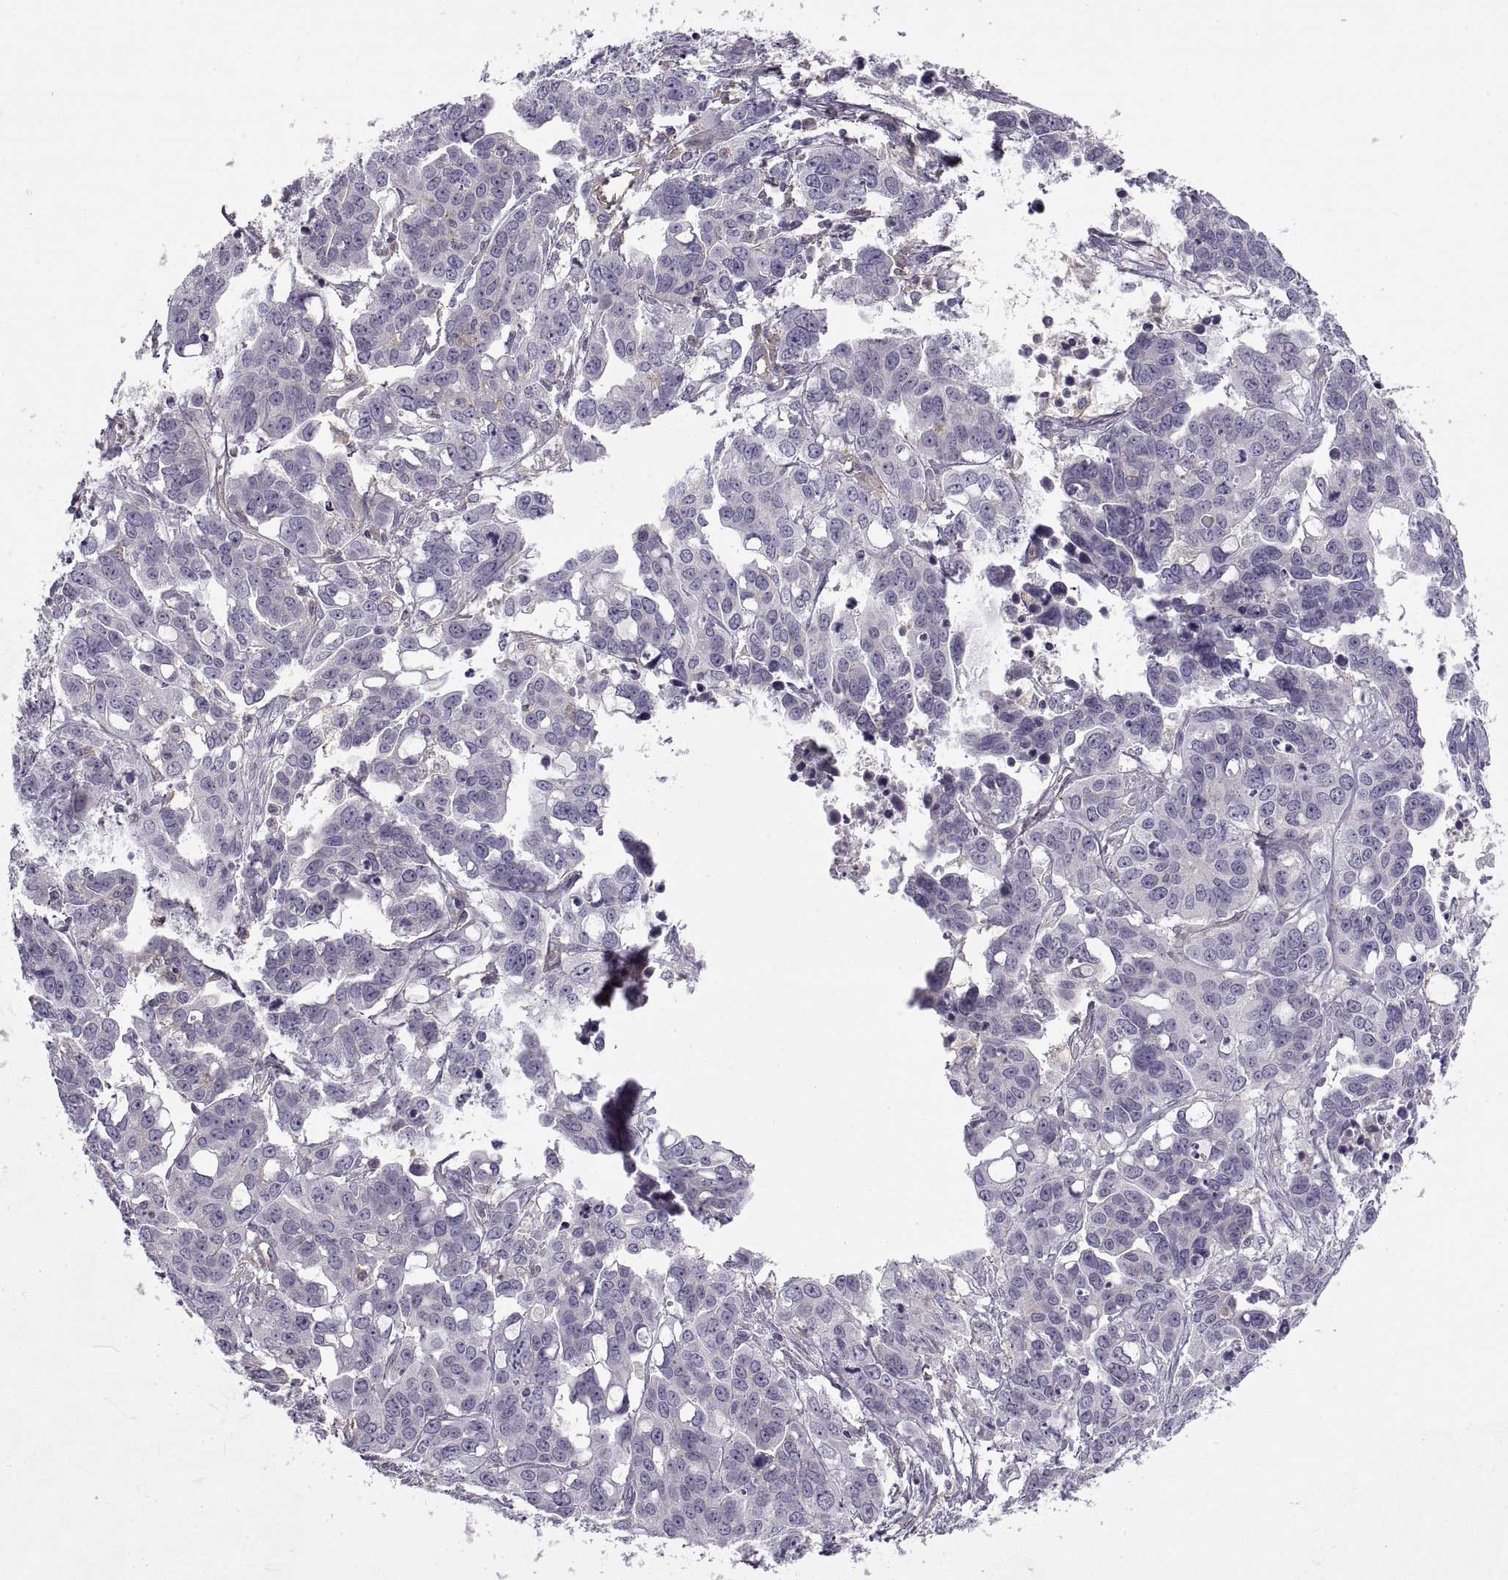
{"staining": {"intensity": "negative", "quantity": "none", "location": "none"}, "tissue": "ovarian cancer", "cell_type": "Tumor cells", "image_type": "cancer", "snomed": [{"axis": "morphology", "description": "Carcinoma, endometroid"}, {"axis": "topography", "description": "Ovary"}], "caption": "DAB immunohistochemical staining of human ovarian endometroid carcinoma shows no significant staining in tumor cells. Brightfield microscopy of immunohistochemistry stained with DAB (3,3'-diaminobenzidine) (brown) and hematoxylin (blue), captured at high magnification.", "gene": "RALB", "patient": {"sex": "female", "age": 78}}